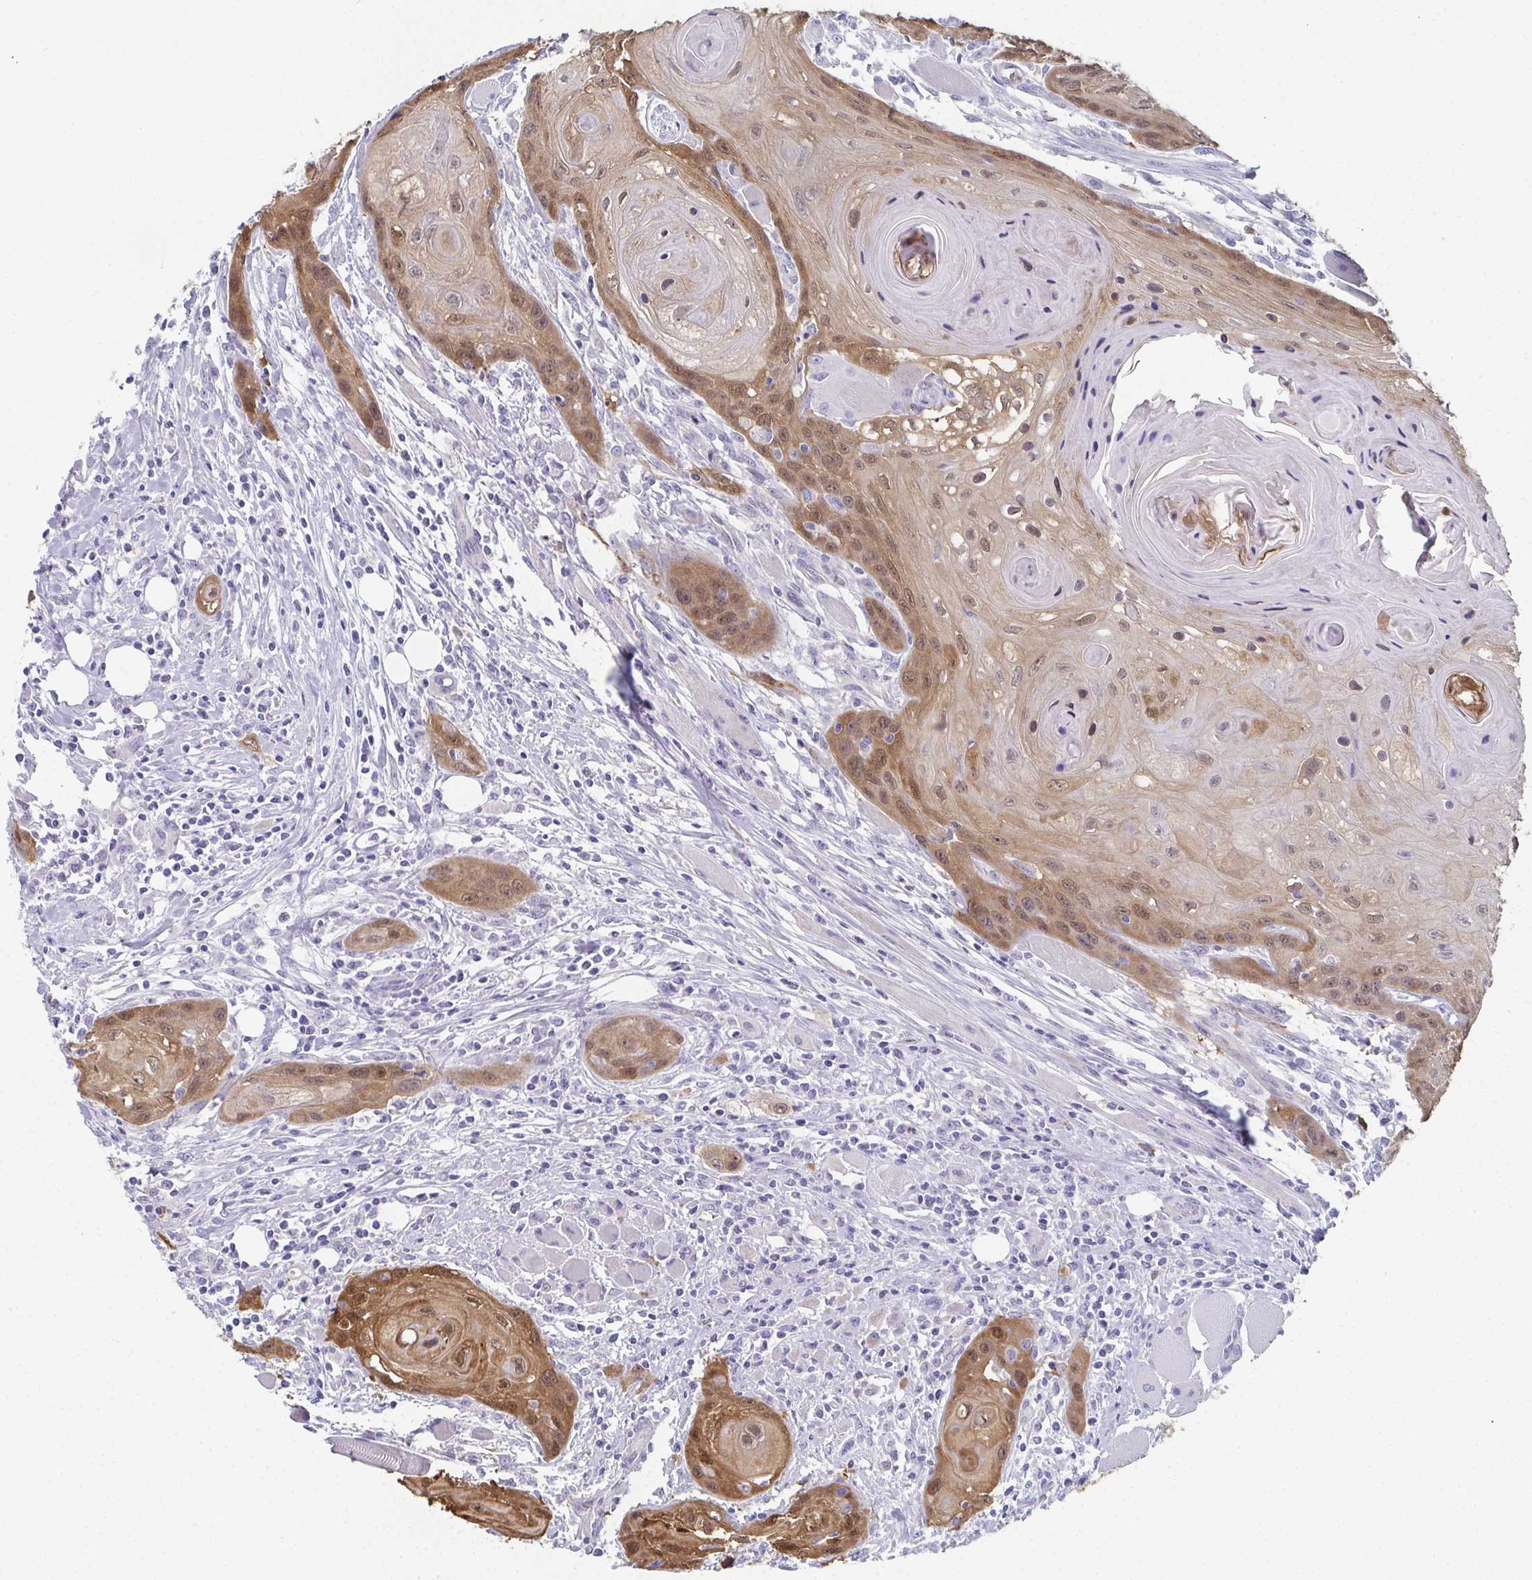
{"staining": {"intensity": "moderate", "quantity": "25%-75%", "location": "cytoplasmic/membranous,nuclear"}, "tissue": "head and neck cancer", "cell_type": "Tumor cells", "image_type": "cancer", "snomed": [{"axis": "morphology", "description": "Squamous cell carcinoma, NOS"}, {"axis": "topography", "description": "Oral tissue"}, {"axis": "topography", "description": "Head-Neck"}], "caption": "Brown immunohistochemical staining in head and neck squamous cell carcinoma reveals moderate cytoplasmic/membranous and nuclear staining in about 25%-75% of tumor cells.", "gene": "RBP1", "patient": {"sex": "male", "age": 58}}